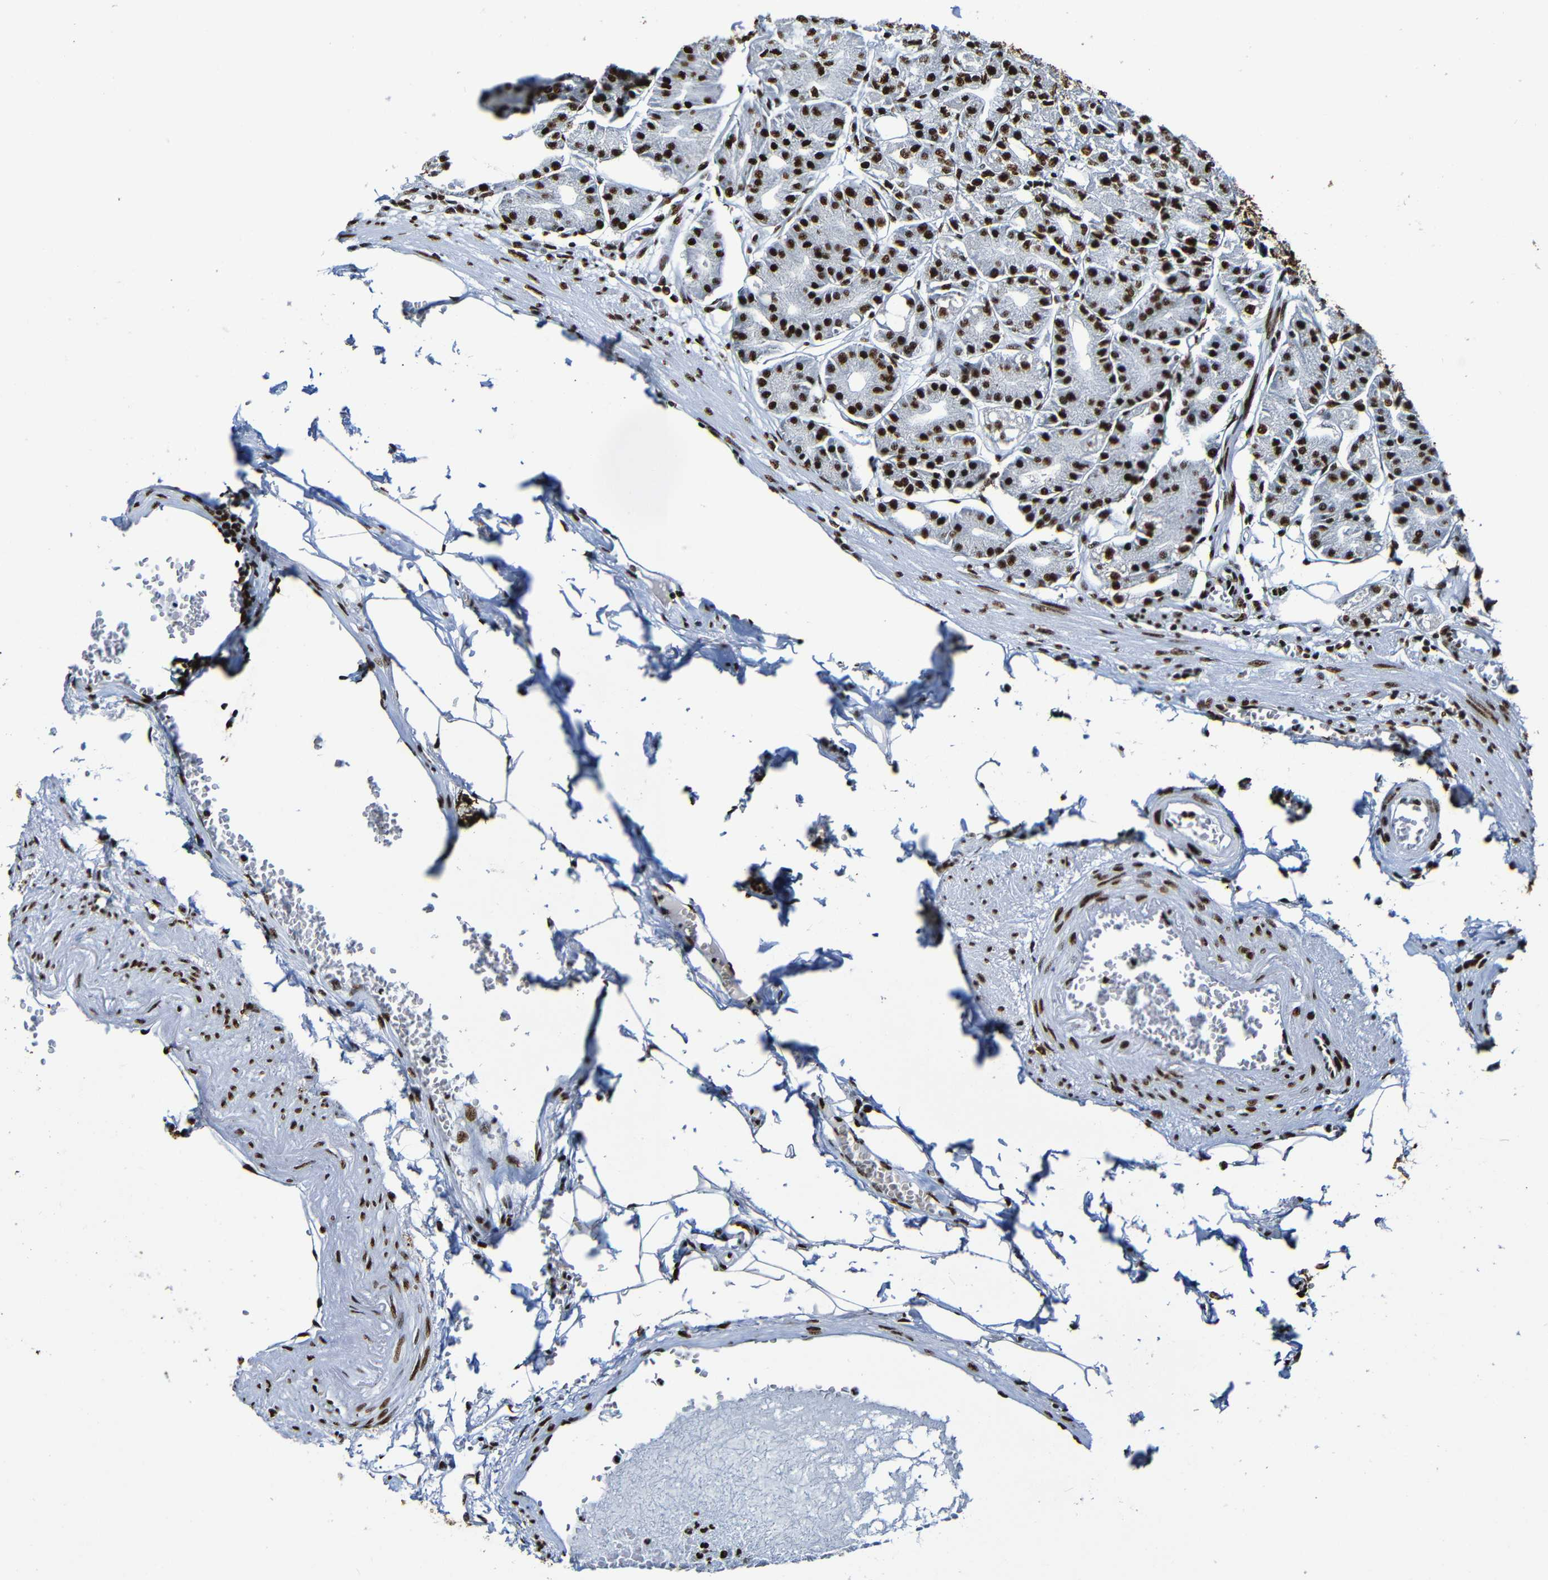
{"staining": {"intensity": "strong", "quantity": ">75%", "location": "nuclear"}, "tissue": "stomach", "cell_type": "Glandular cells", "image_type": "normal", "snomed": [{"axis": "morphology", "description": "Normal tissue, NOS"}, {"axis": "topography", "description": "Stomach, lower"}], "caption": "A high amount of strong nuclear positivity is seen in approximately >75% of glandular cells in benign stomach.", "gene": "SRSF3", "patient": {"sex": "male", "age": 71}}